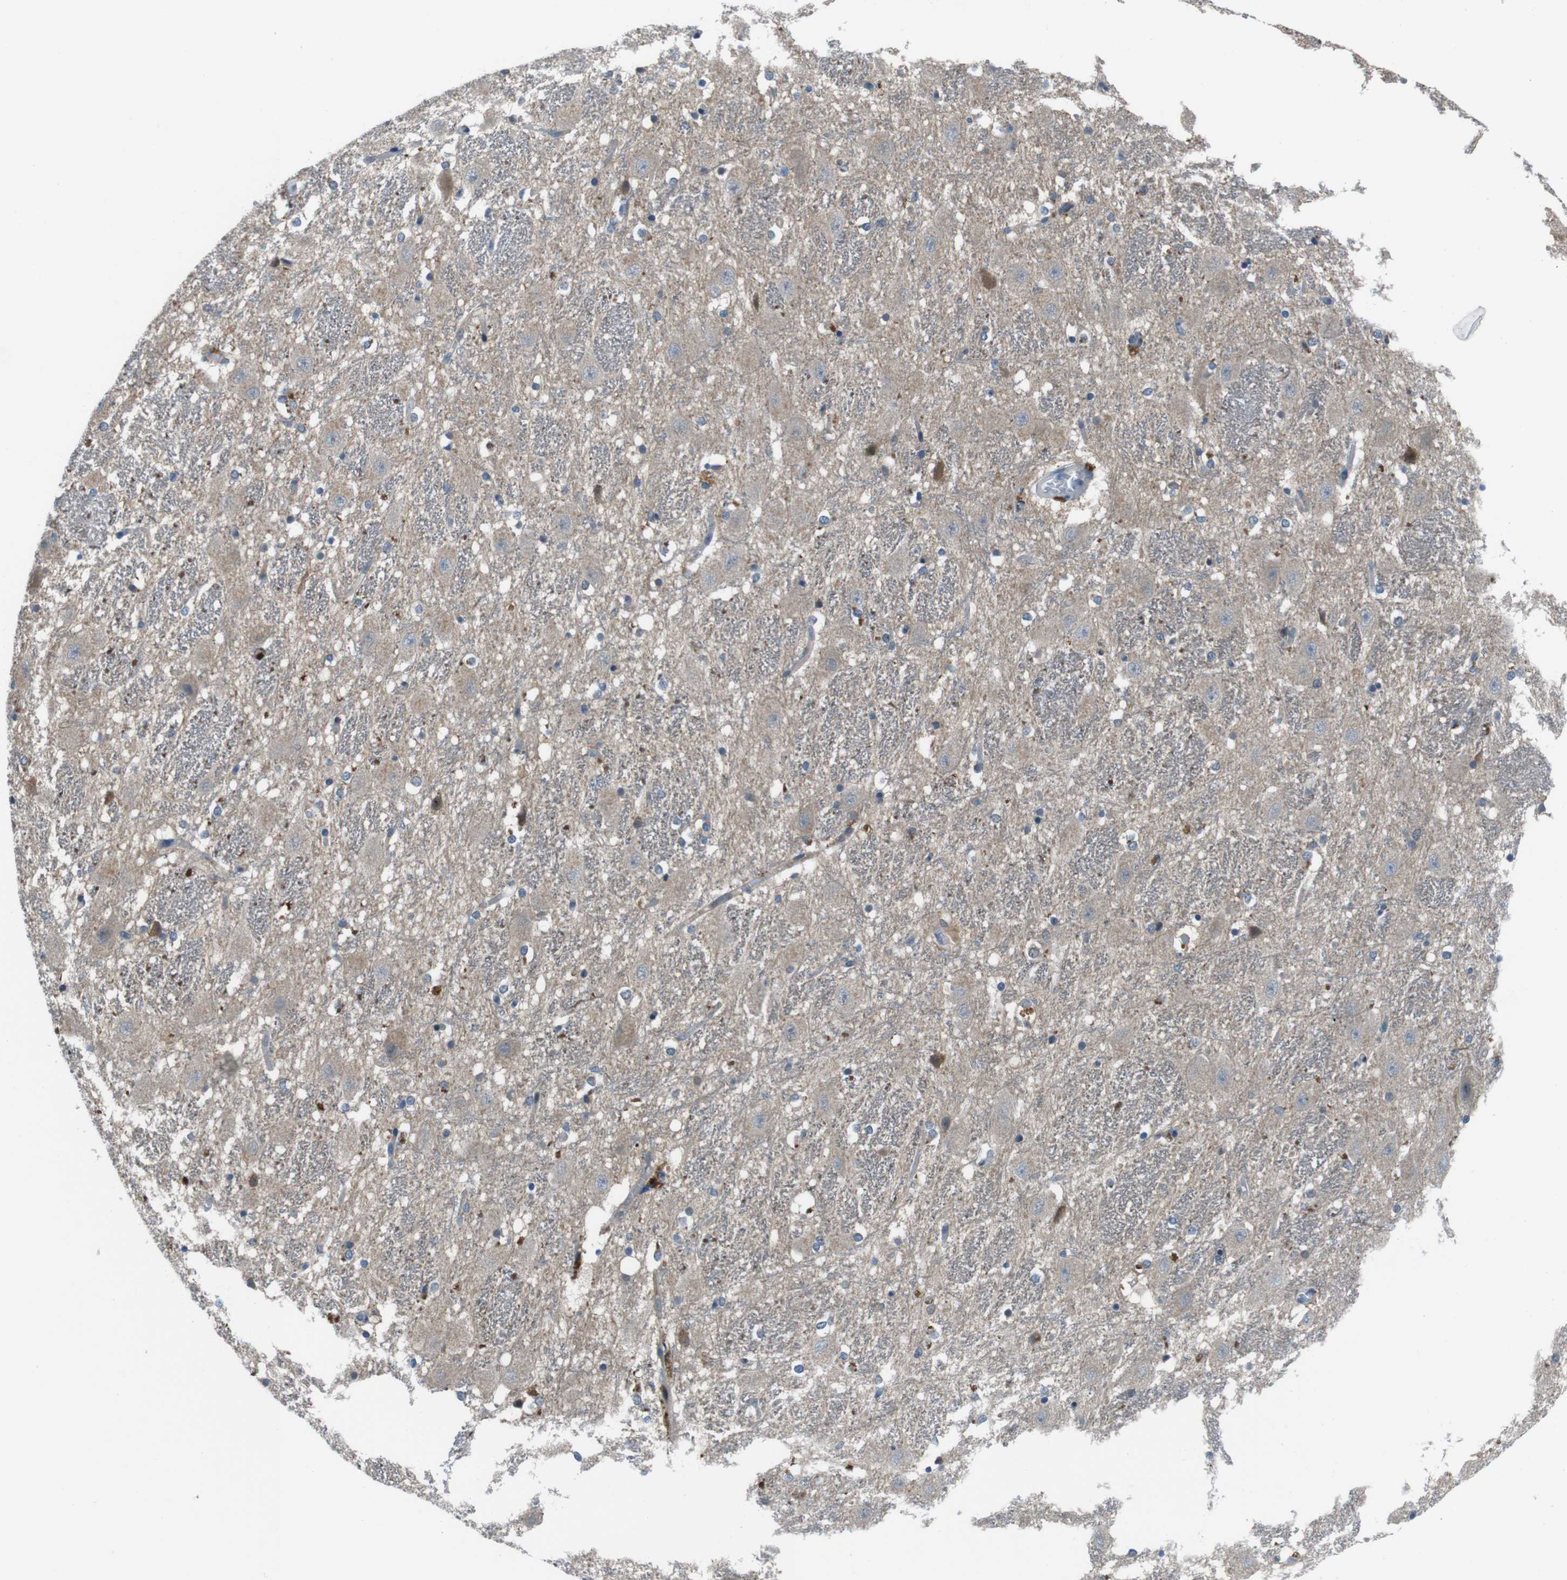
{"staining": {"intensity": "negative", "quantity": "none", "location": "none"}, "tissue": "hippocampus", "cell_type": "Glial cells", "image_type": "normal", "snomed": [{"axis": "morphology", "description": "Normal tissue, NOS"}, {"axis": "topography", "description": "Hippocampus"}], "caption": "Micrograph shows no significant protein positivity in glial cells of unremarkable hippocampus. (DAB (3,3'-diaminobenzidine) immunohistochemistry, high magnification).", "gene": "LRP5", "patient": {"sex": "female", "age": 19}}